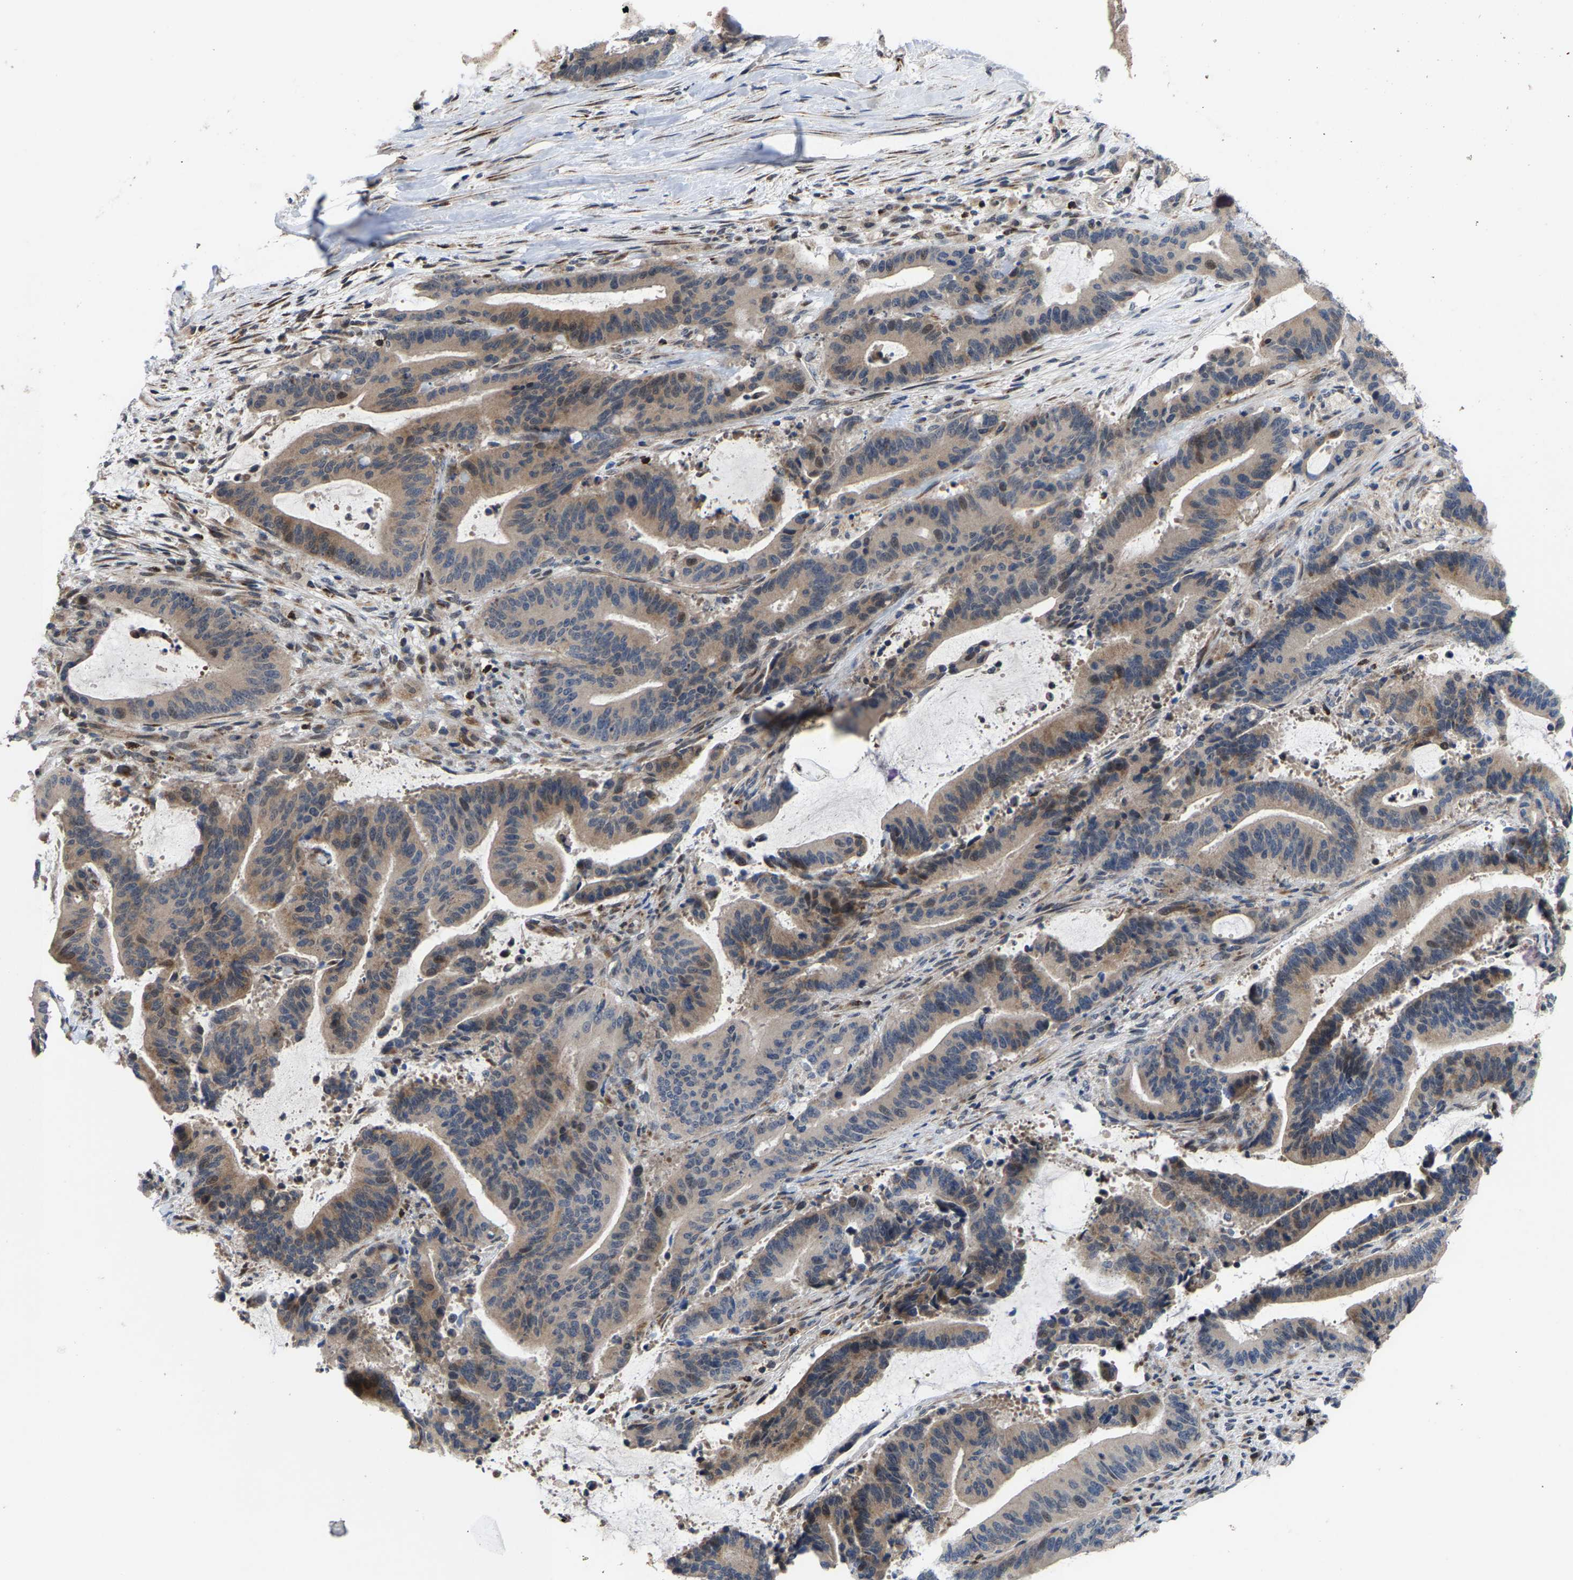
{"staining": {"intensity": "weak", "quantity": "25%-75%", "location": "cytoplasmic/membranous"}, "tissue": "liver cancer", "cell_type": "Tumor cells", "image_type": "cancer", "snomed": [{"axis": "morphology", "description": "Normal tissue, NOS"}, {"axis": "morphology", "description": "Cholangiocarcinoma"}, {"axis": "topography", "description": "Liver"}, {"axis": "topography", "description": "Peripheral nerve tissue"}], "caption": "Liver cholangiocarcinoma stained with a protein marker demonstrates weak staining in tumor cells.", "gene": "TDRKH", "patient": {"sex": "female", "age": 73}}